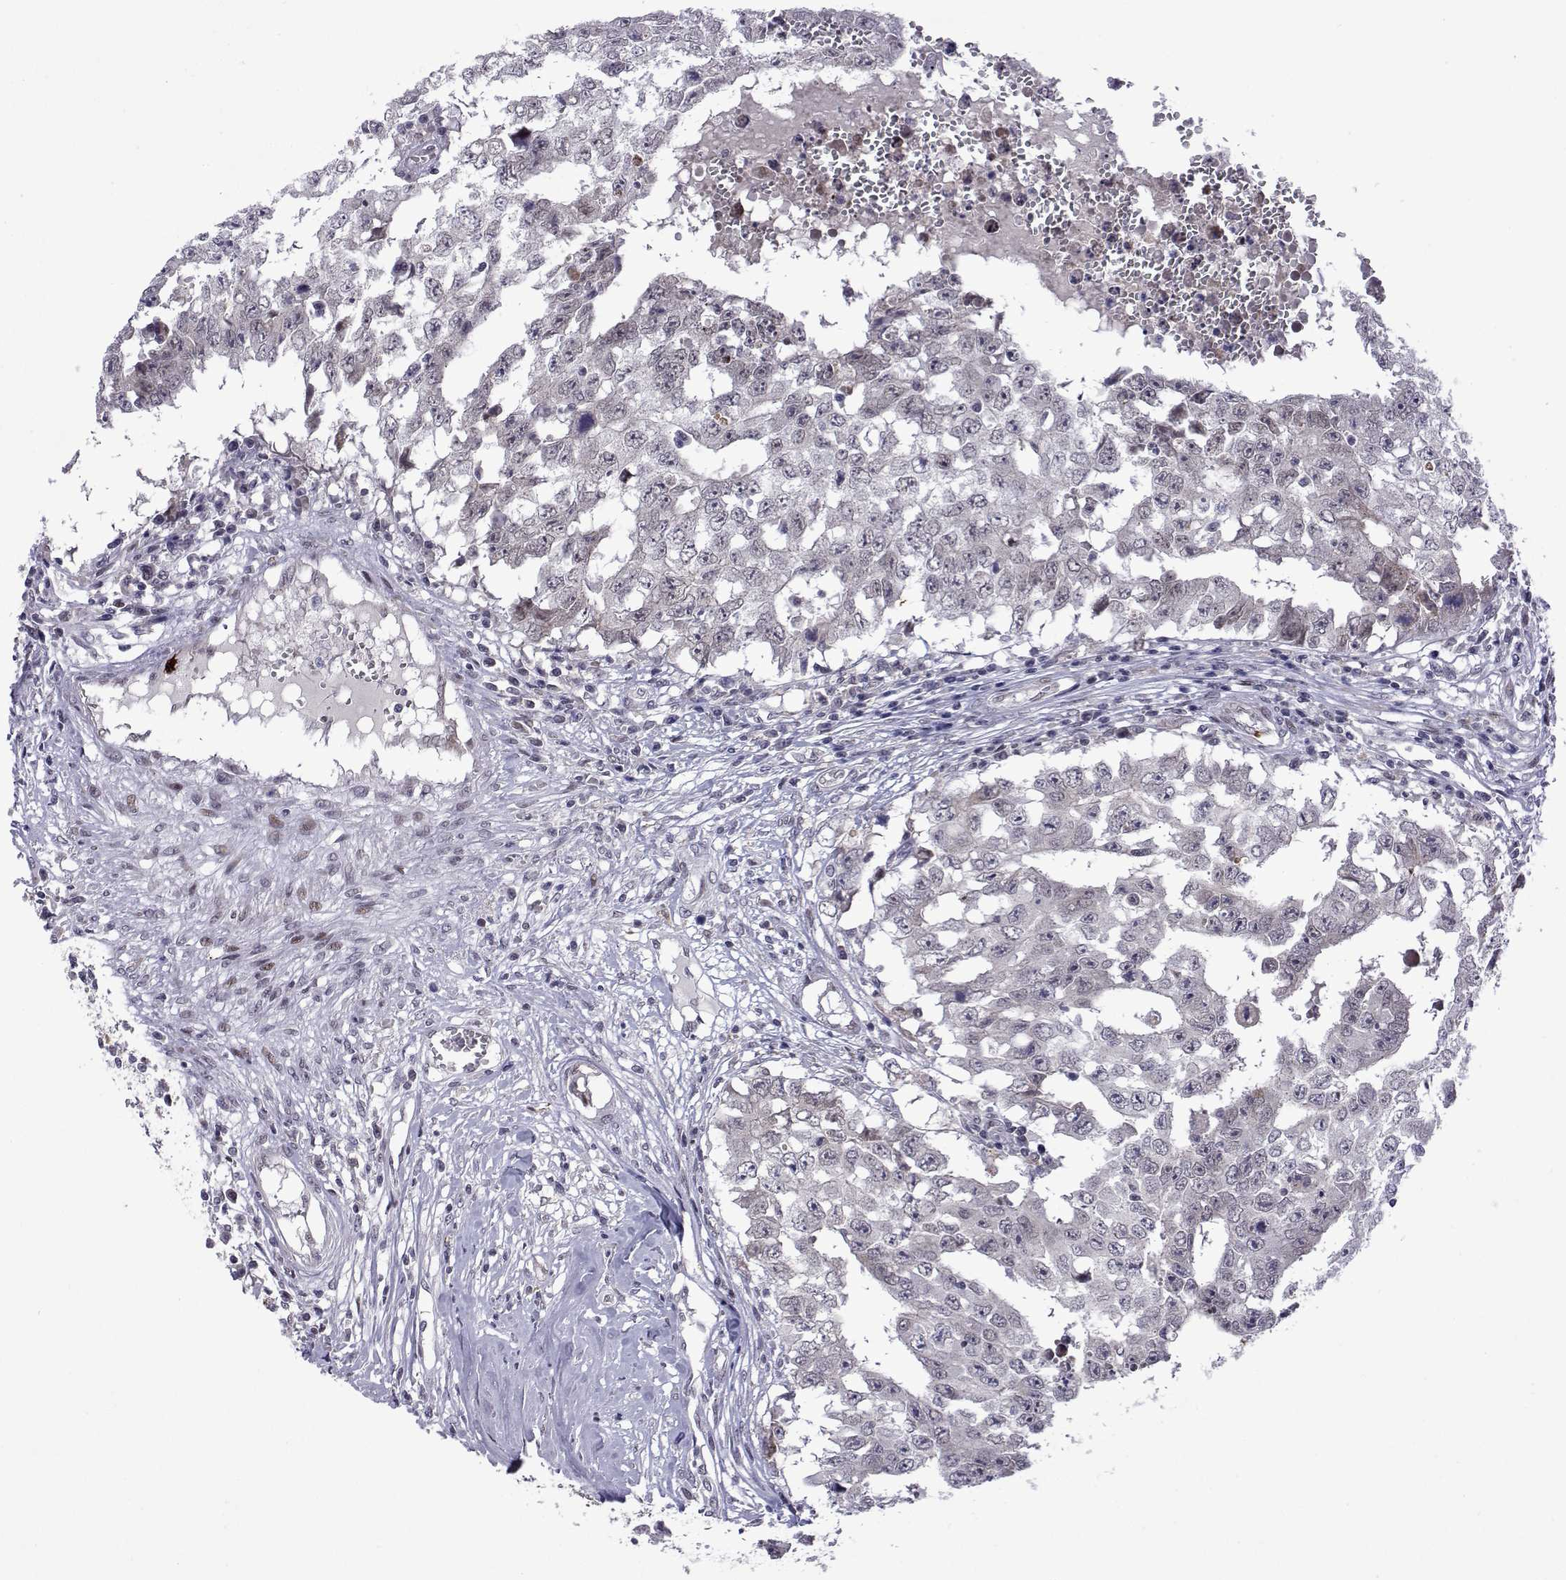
{"staining": {"intensity": "negative", "quantity": "none", "location": "none"}, "tissue": "testis cancer", "cell_type": "Tumor cells", "image_type": "cancer", "snomed": [{"axis": "morphology", "description": "Carcinoma, Embryonal, NOS"}, {"axis": "topography", "description": "Testis"}], "caption": "Tumor cells are negative for brown protein staining in testis cancer. Nuclei are stained in blue.", "gene": "EFCAB3", "patient": {"sex": "male", "age": 36}}